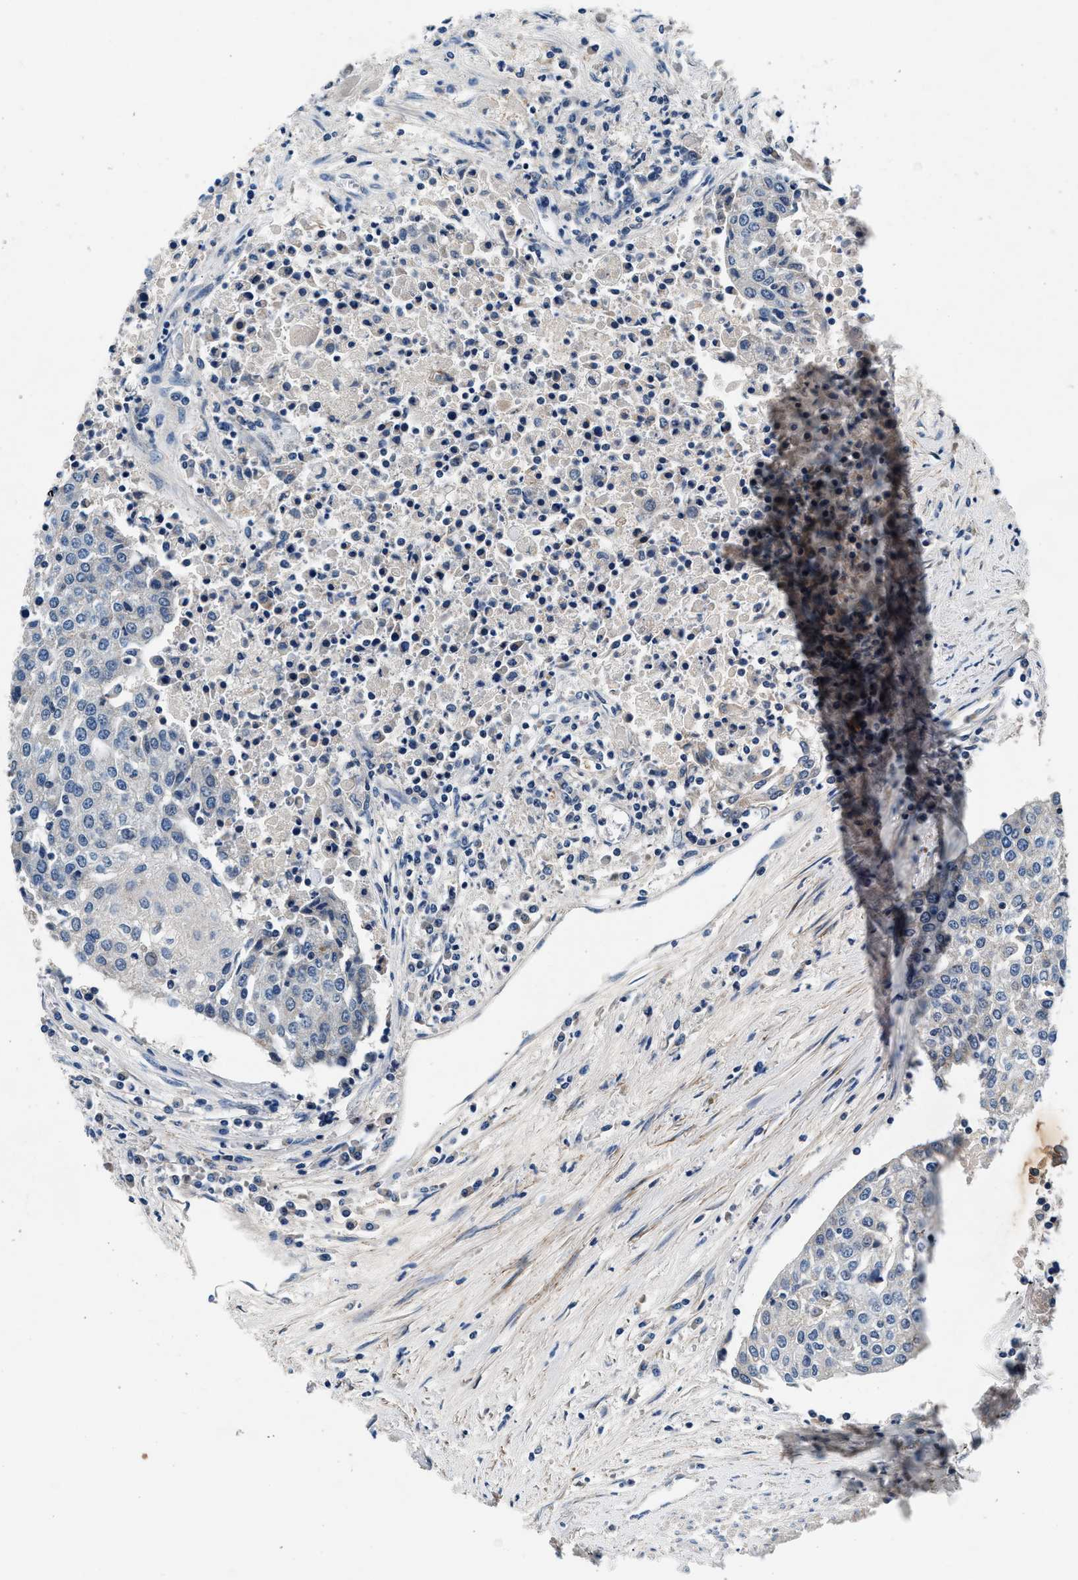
{"staining": {"intensity": "negative", "quantity": "none", "location": "none"}, "tissue": "urothelial cancer", "cell_type": "Tumor cells", "image_type": "cancer", "snomed": [{"axis": "morphology", "description": "Urothelial carcinoma, High grade"}, {"axis": "topography", "description": "Urinary bladder"}], "caption": "IHC of urothelial carcinoma (high-grade) demonstrates no staining in tumor cells. (DAB (3,3'-diaminobenzidine) immunohistochemistry, high magnification).", "gene": "DENND6B", "patient": {"sex": "female", "age": 85}}